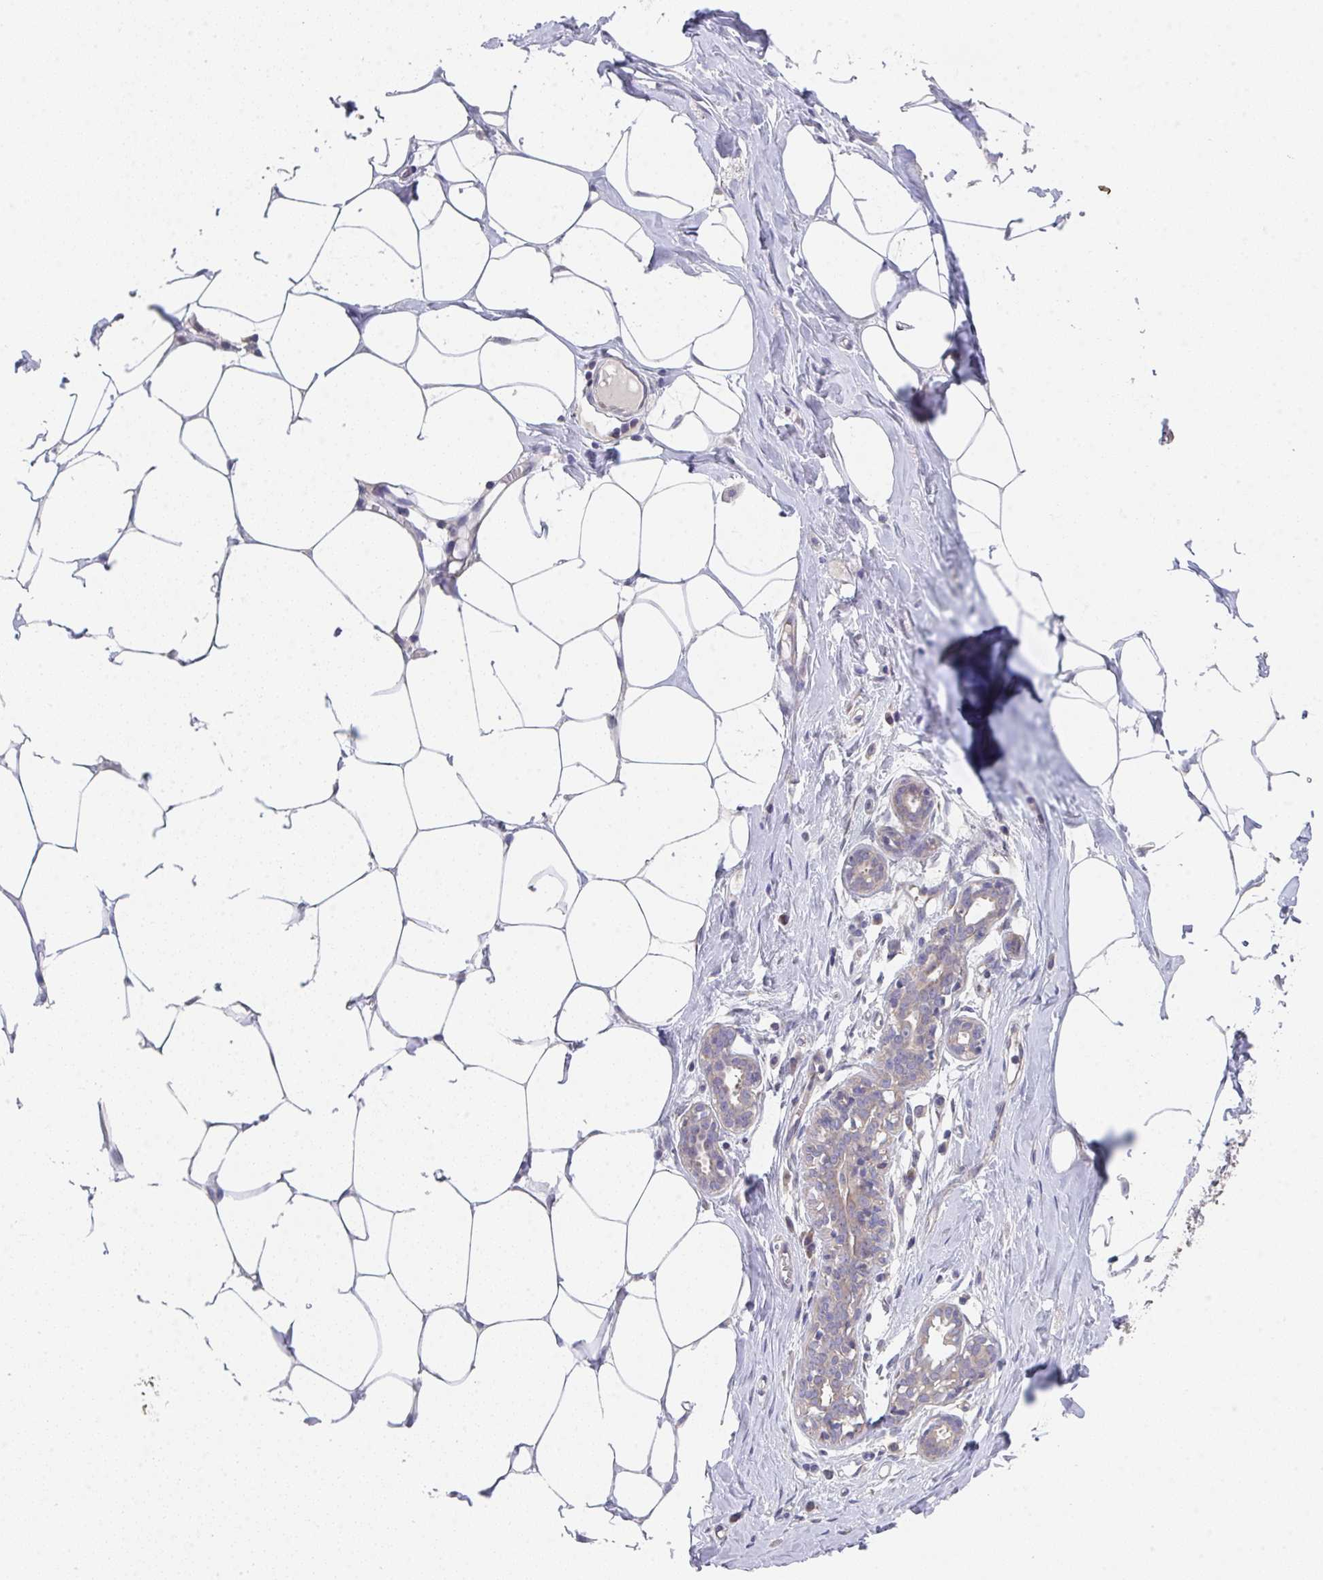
{"staining": {"intensity": "negative", "quantity": "none", "location": "none"}, "tissue": "breast", "cell_type": "Adipocytes", "image_type": "normal", "snomed": [{"axis": "morphology", "description": "Normal tissue, NOS"}, {"axis": "topography", "description": "Breast"}], "caption": "A histopathology image of human breast is negative for staining in adipocytes. The staining is performed using DAB (3,3'-diaminobenzidine) brown chromogen with nuclei counter-stained in using hematoxylin.", "gene": "TSPAN31", "patient": {"sex": "female", "age": 27}}